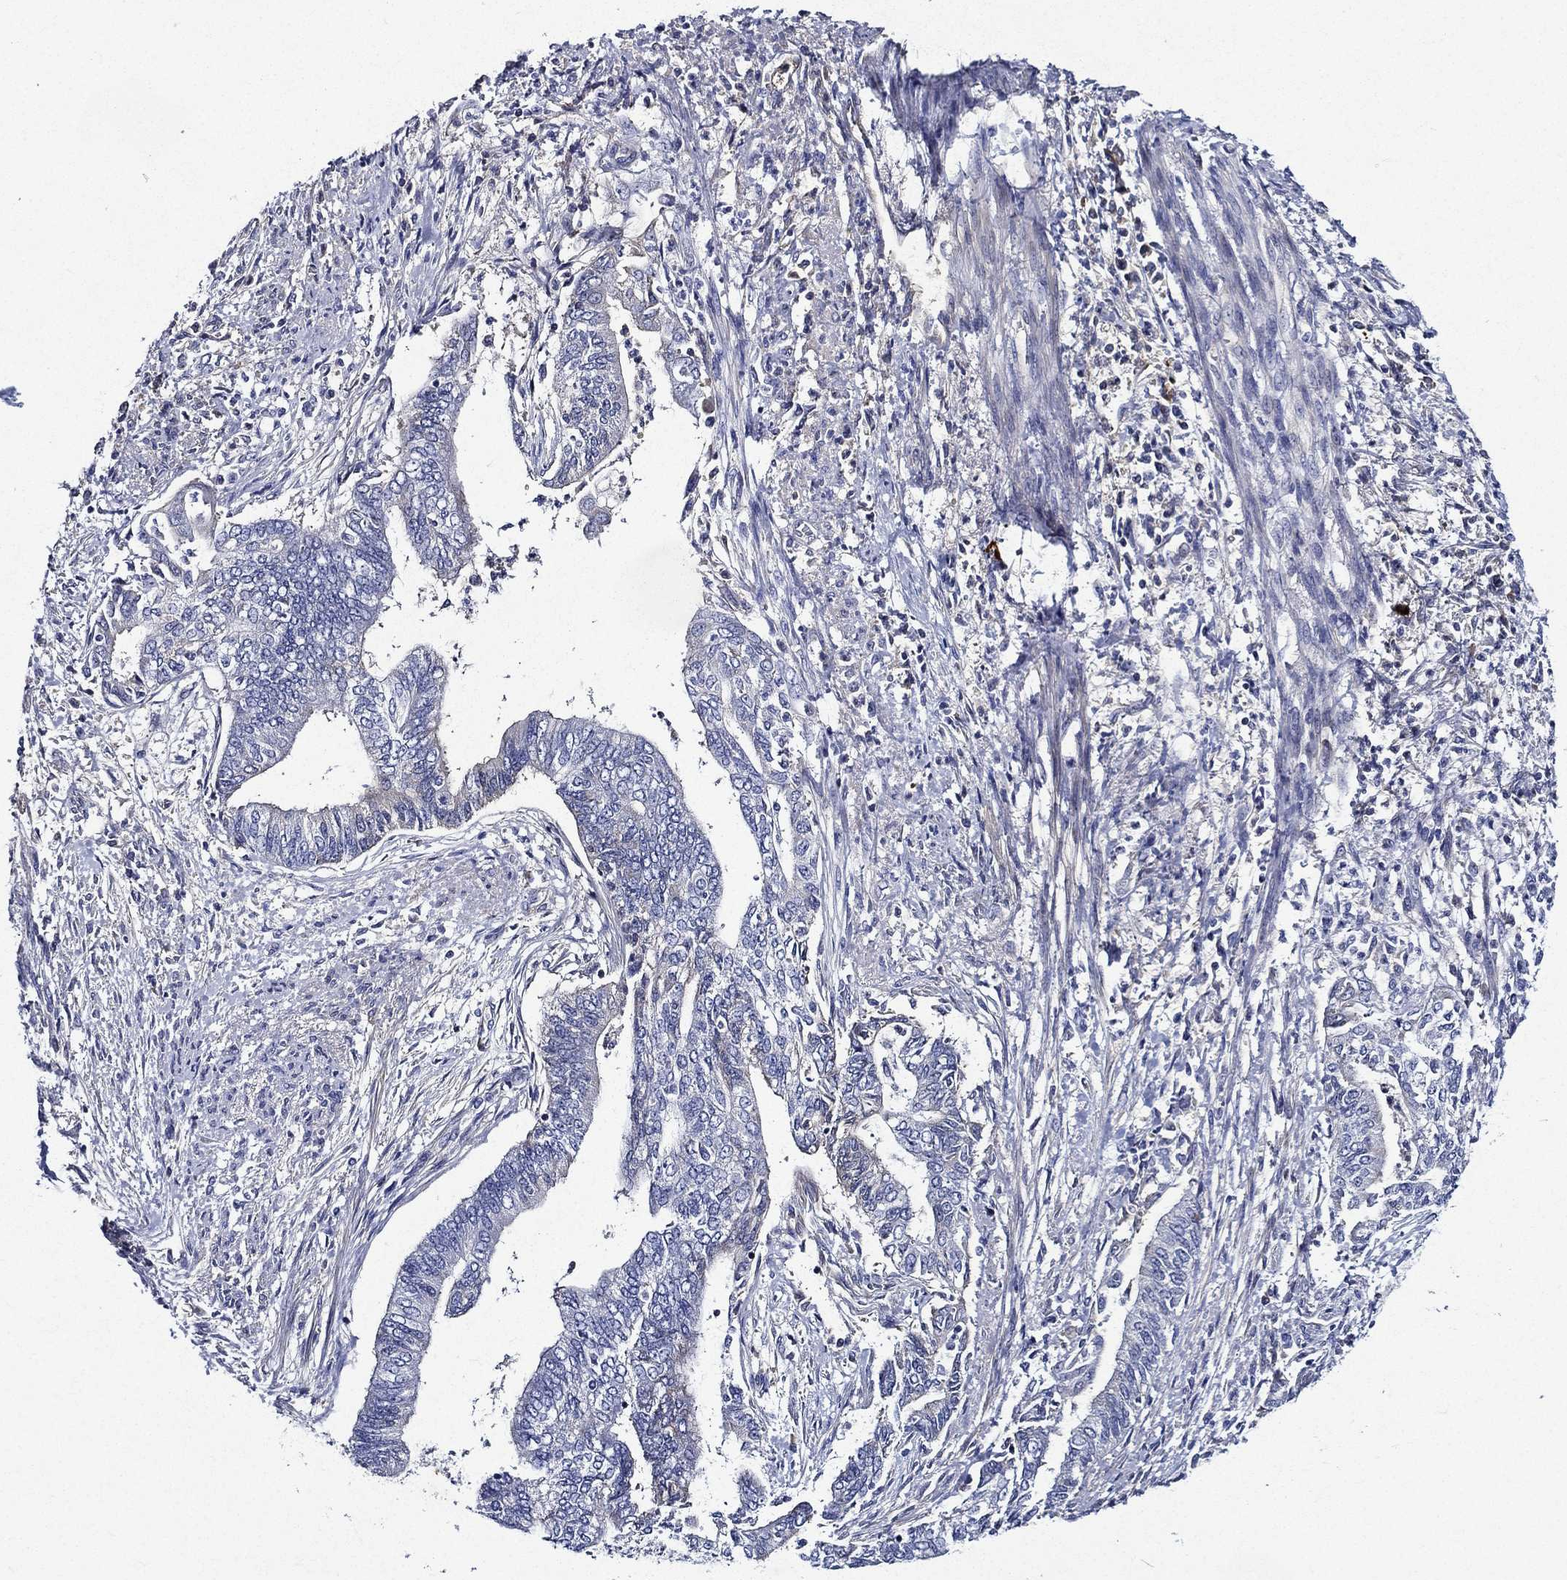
{"staining": {"intensity": "negative", "quantity": "none", "location": "none"}, "tissue": "endometrial cancer", "cell_type": "Tumor cells", "image_type": "cancer", "snomed": [{"axis": "morphology", "description": "Adenocarcinoma, NOS"}, {"axis": "topography", "description": "Endometrium"}], "caption": "Tumor cells show no significant expression in endometrial cancer (adenocarcinoma). (DAB immunohistochemistry, high magnification).", "gene": "TMPRSS11D", "patient": {"sex": "female", "age": 65}}